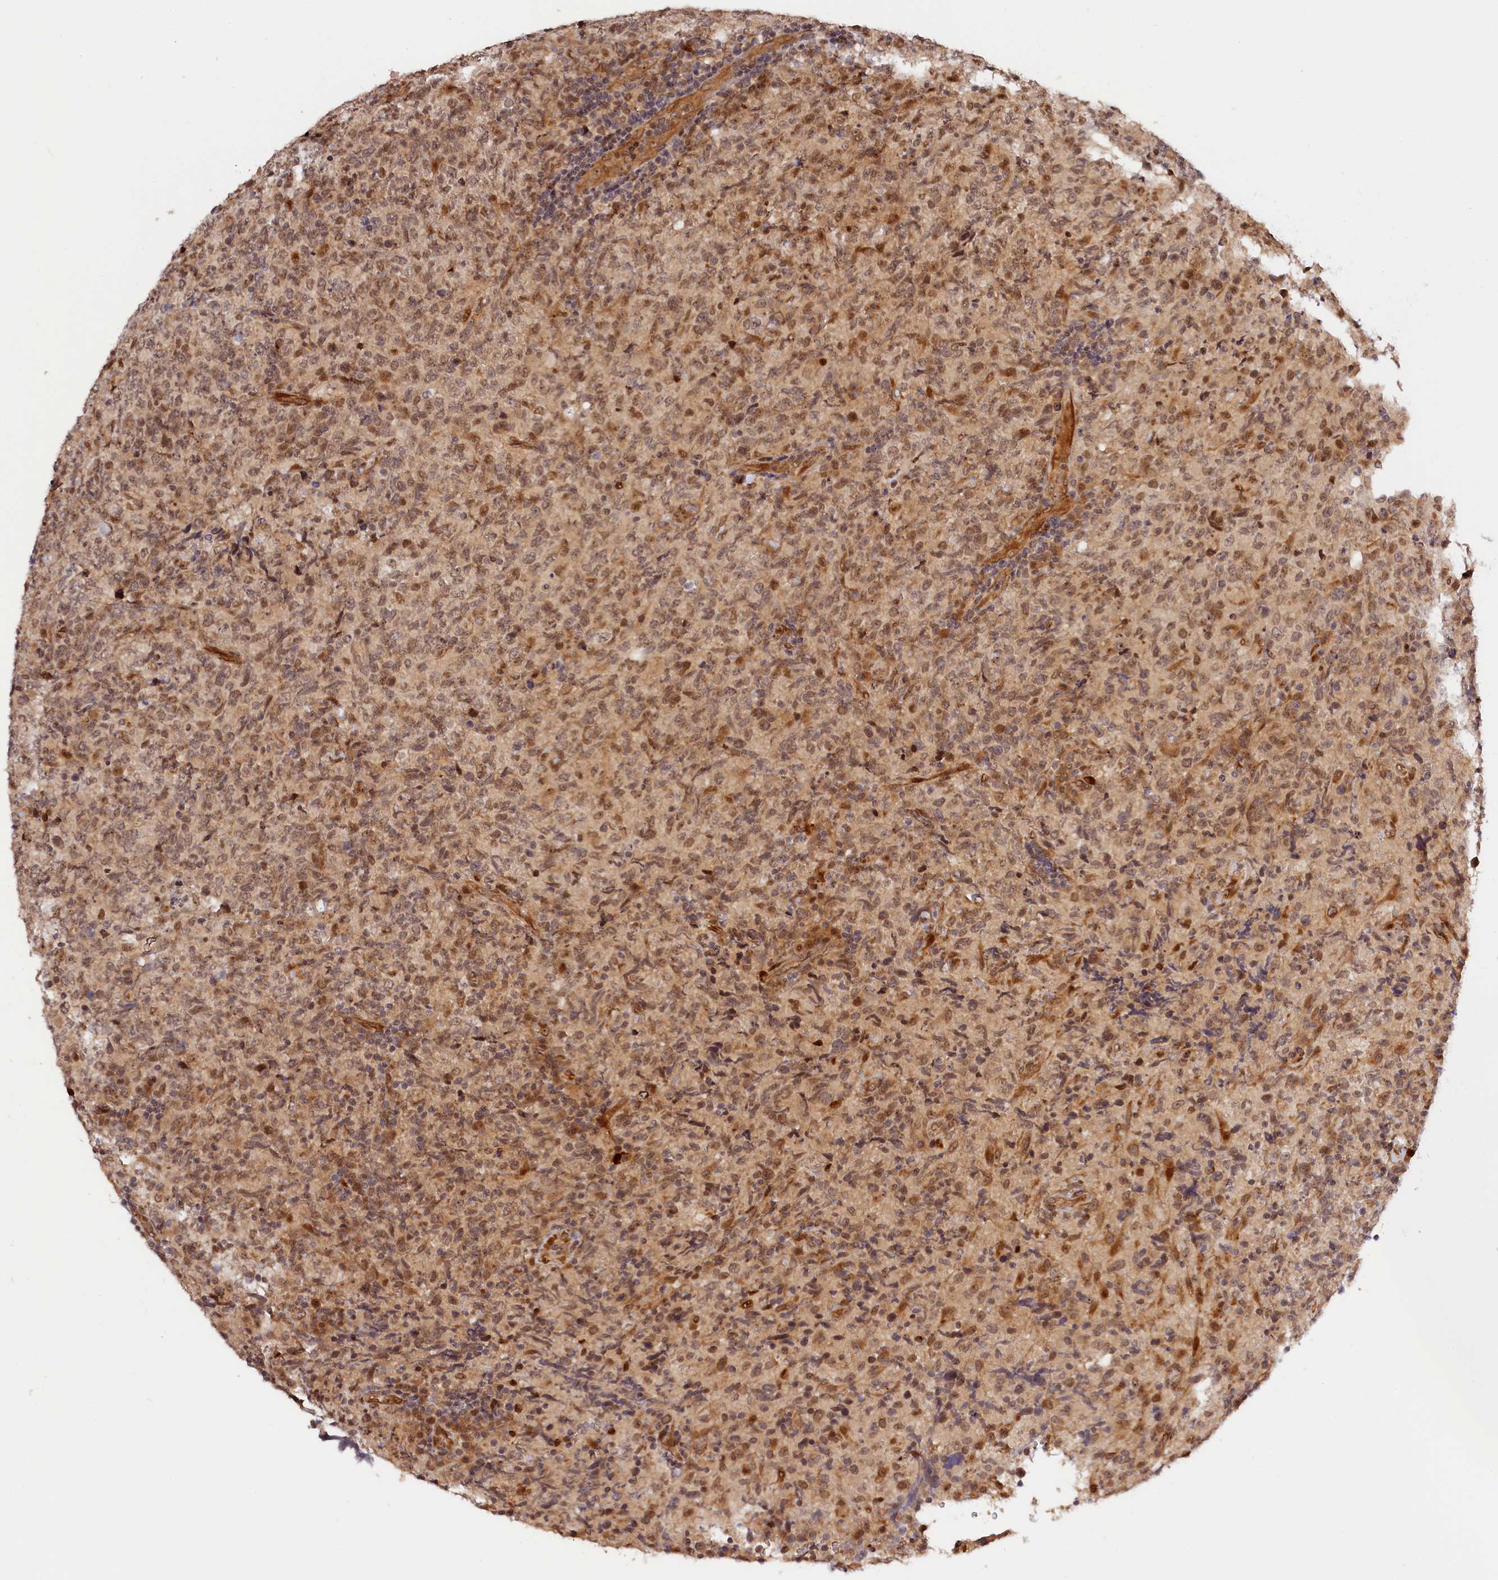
{"staining": {"intensity": "weak", "quantity": "25%-75%", "location": "nuclear"}, "tissue": "lymphoma", "cell_type": "Tumor cells", "image_type": "cancer", "snomed": [{"axis": "morphology", "description": "Malignant lymphoma, non-Hodgkin's type, High grade"}, {"axis": "topography", "description": "Tonsil"}], "caption": "Protein expression analysis of human malignant lymphoma, non-Hodgkin's type (high-grade) reveals weak nuclear expression in about 25%-75% of tumor cells.", "gene": "ANKRD24", "patient": {"sex": "female", "age": 36}}